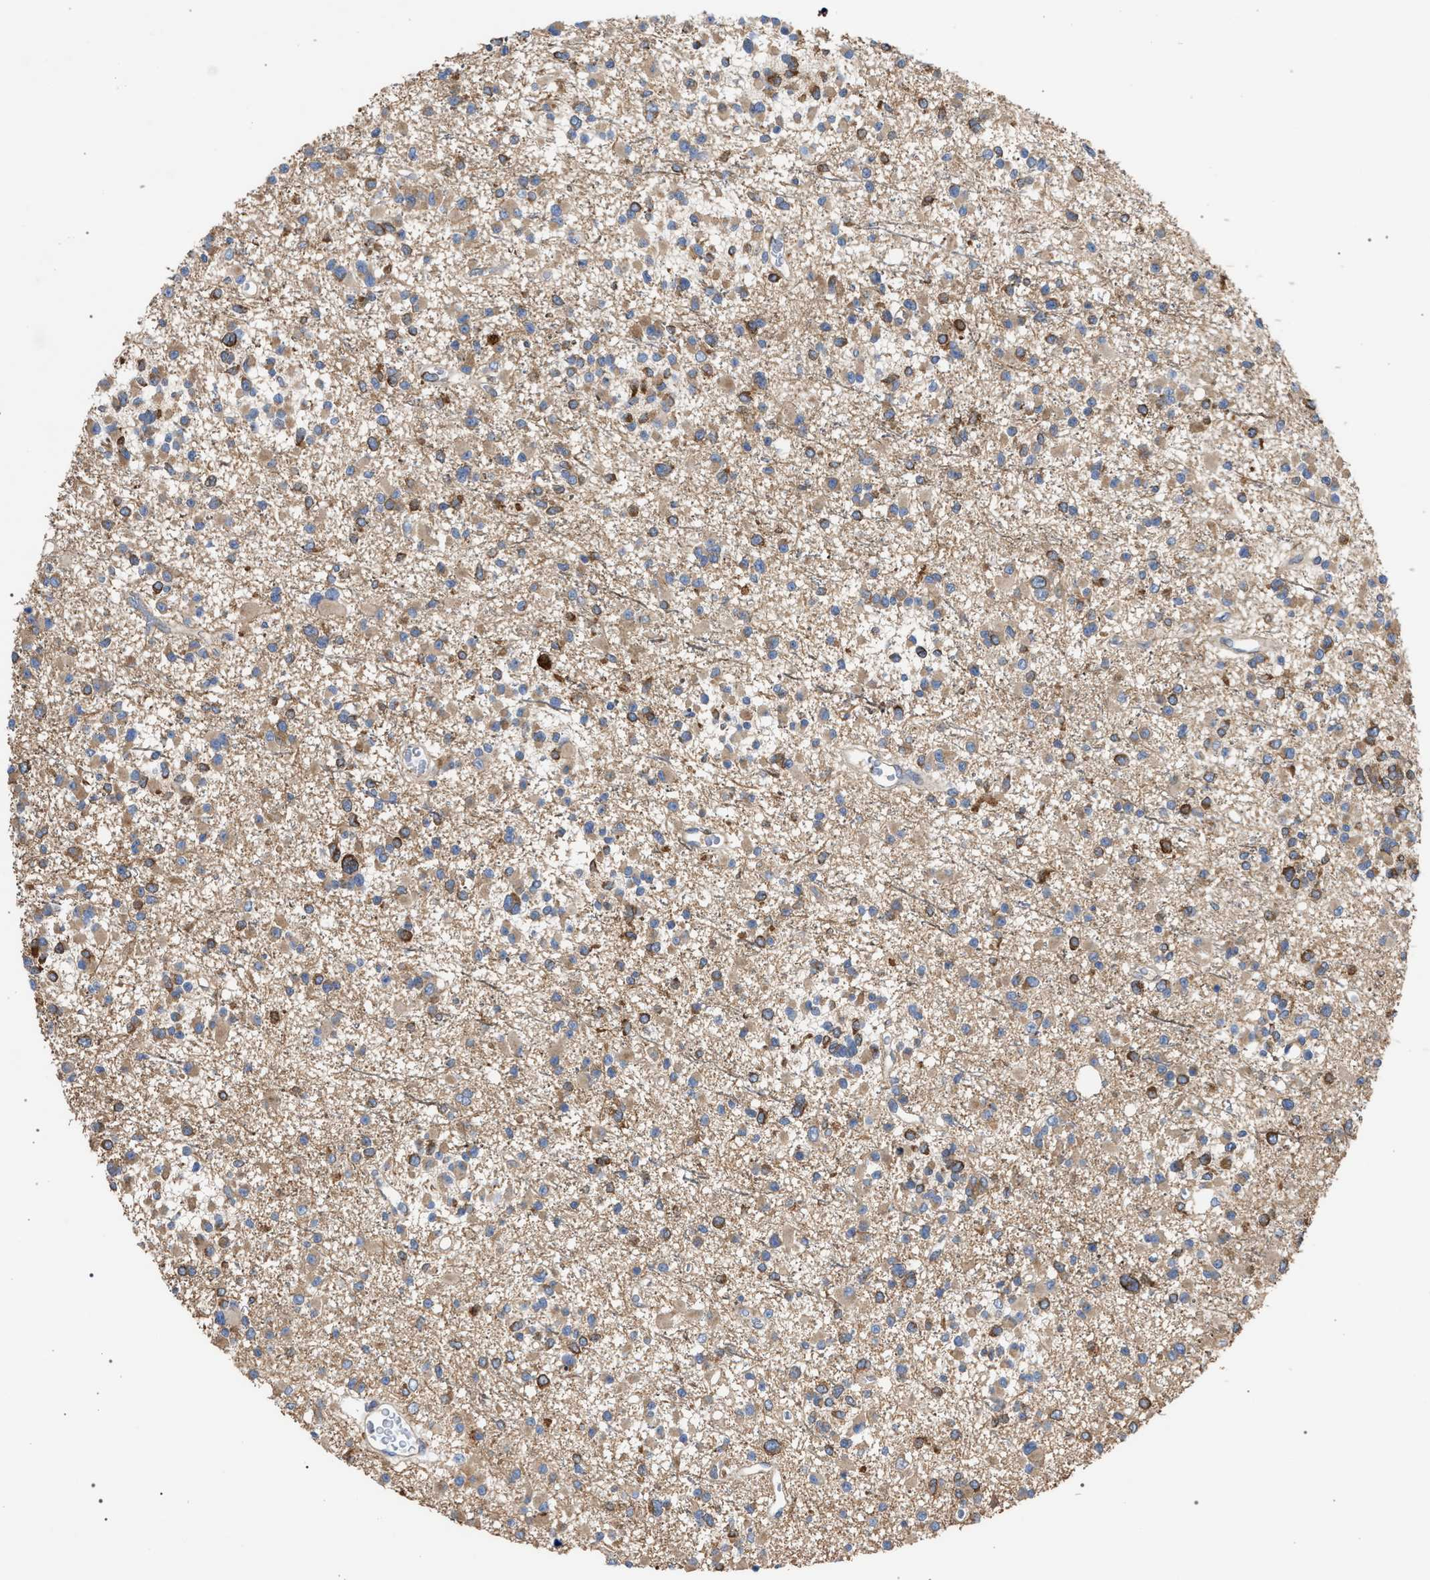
{"staining": {"intensity": "moderate", "quantity": ">75%", "location": "cytoplasmic/membranous"}, "tissue": "glioma", "cell_type": "Tumor cells", "image_type": "cancer", "snomed": [{"axis": "morphology", "description": "Glioma, malignant, Low grade"}, {"axis": "topography", "description": "Brain"}], "caption": "This micrograph exhibits immunohistochemistry (IHC) staining of low-grade glioma (malignant), with medium moderate cytoplasmic/membranous expression in about >75% of tumor cells.", "gene": "CDR2L", "patient": {"sex": "female", "age": 22}}